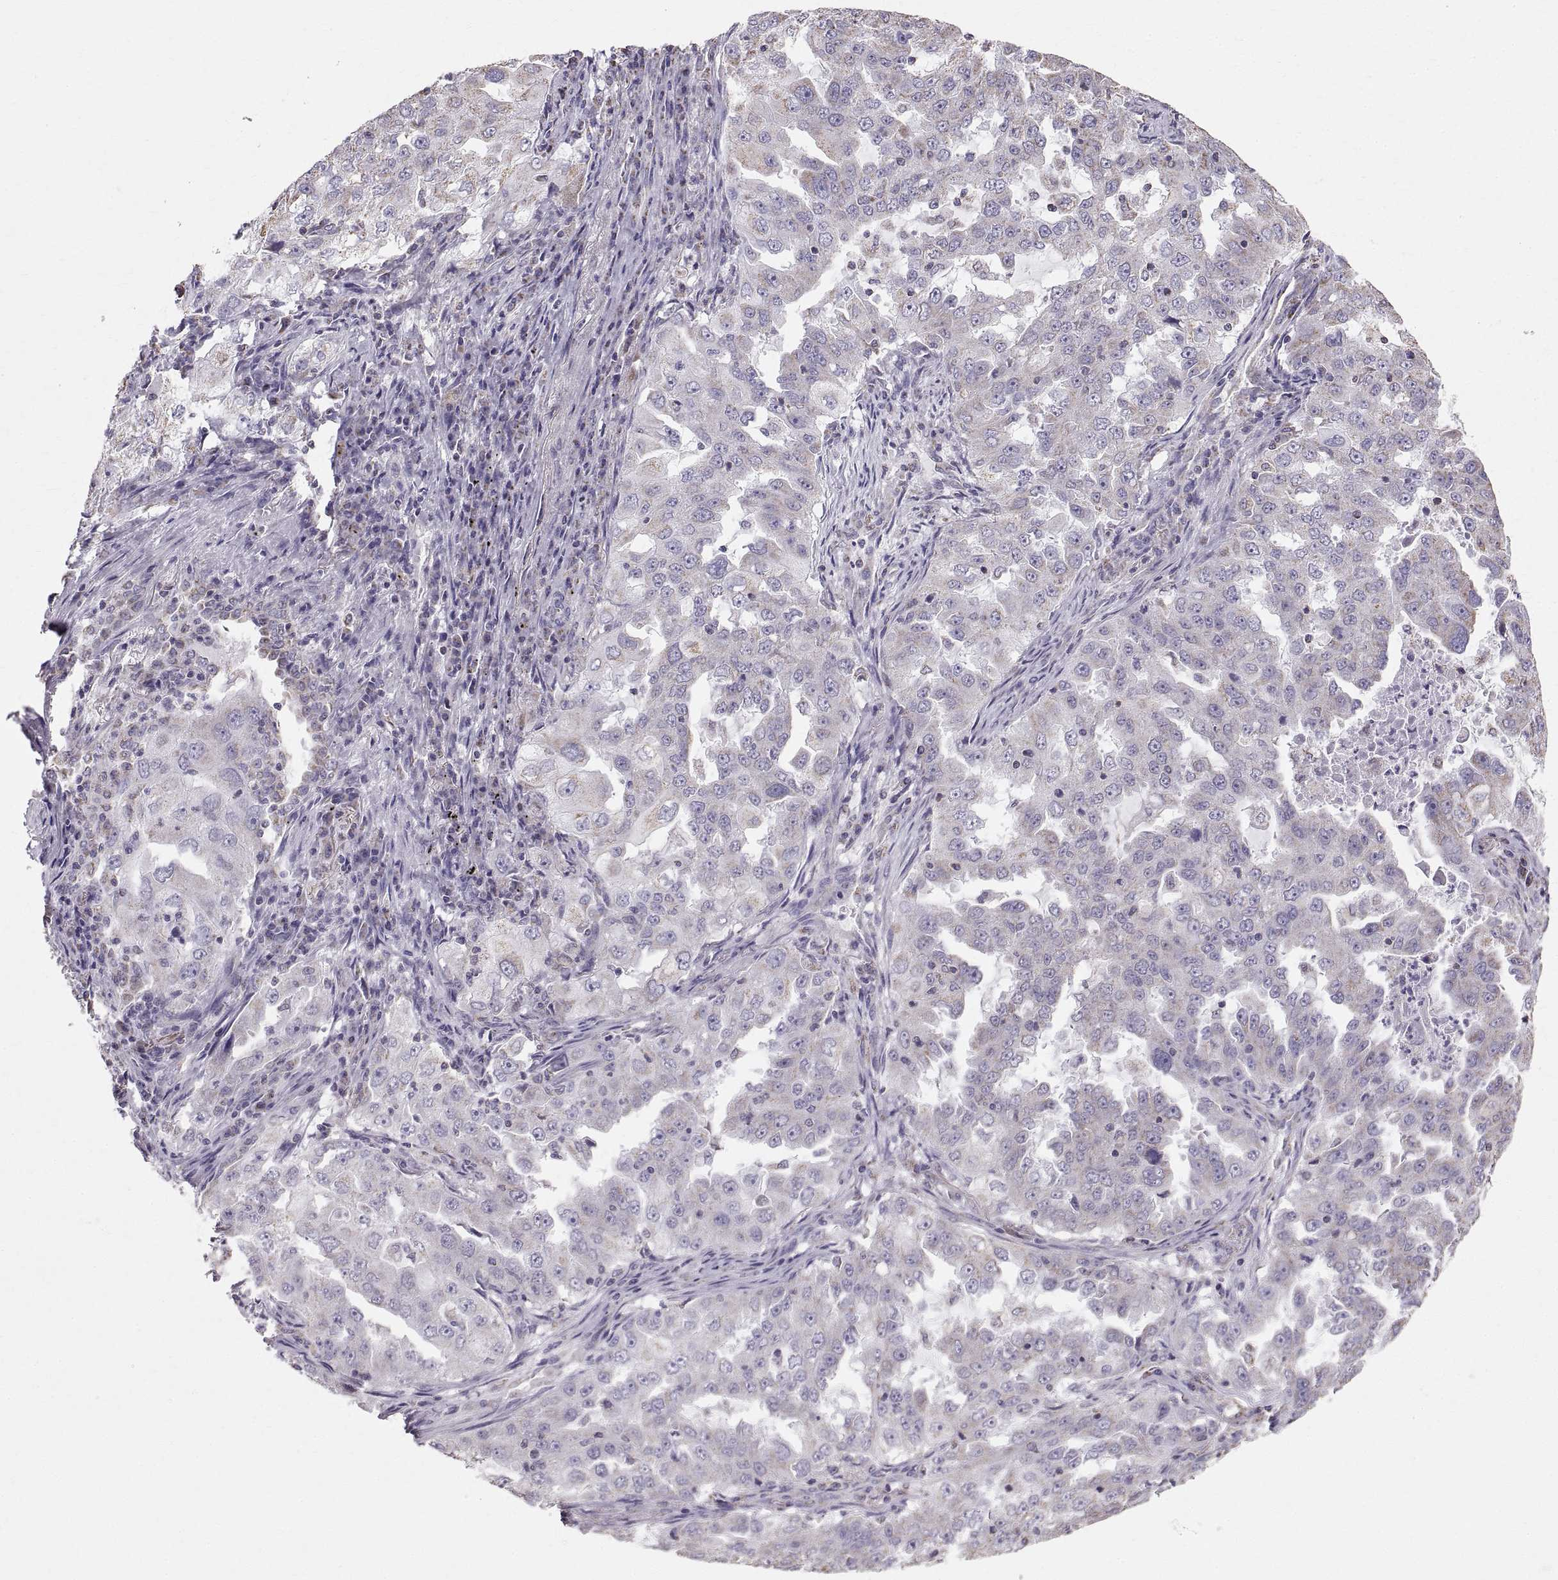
{"staining": {"intensity": "weak", "quantity": "<25%", "location": "cytoplasmic/membranous"}, "tissue": "lung cancer", "cell_type": "Tumor cells", "image_type": "cancer", "snomed": [{"axis": "morphology", "description": "Adenocarcinoma, NOS"}, {"axis": "topography", "description": "Lung"}], "caption": "Micrograph shows no significant protein expression in tumor cells of lung adenocarcinoma. Nuclei are stained in blue.", "gene": "STMND1", "patient": {"sex": "female", "age": 61}}